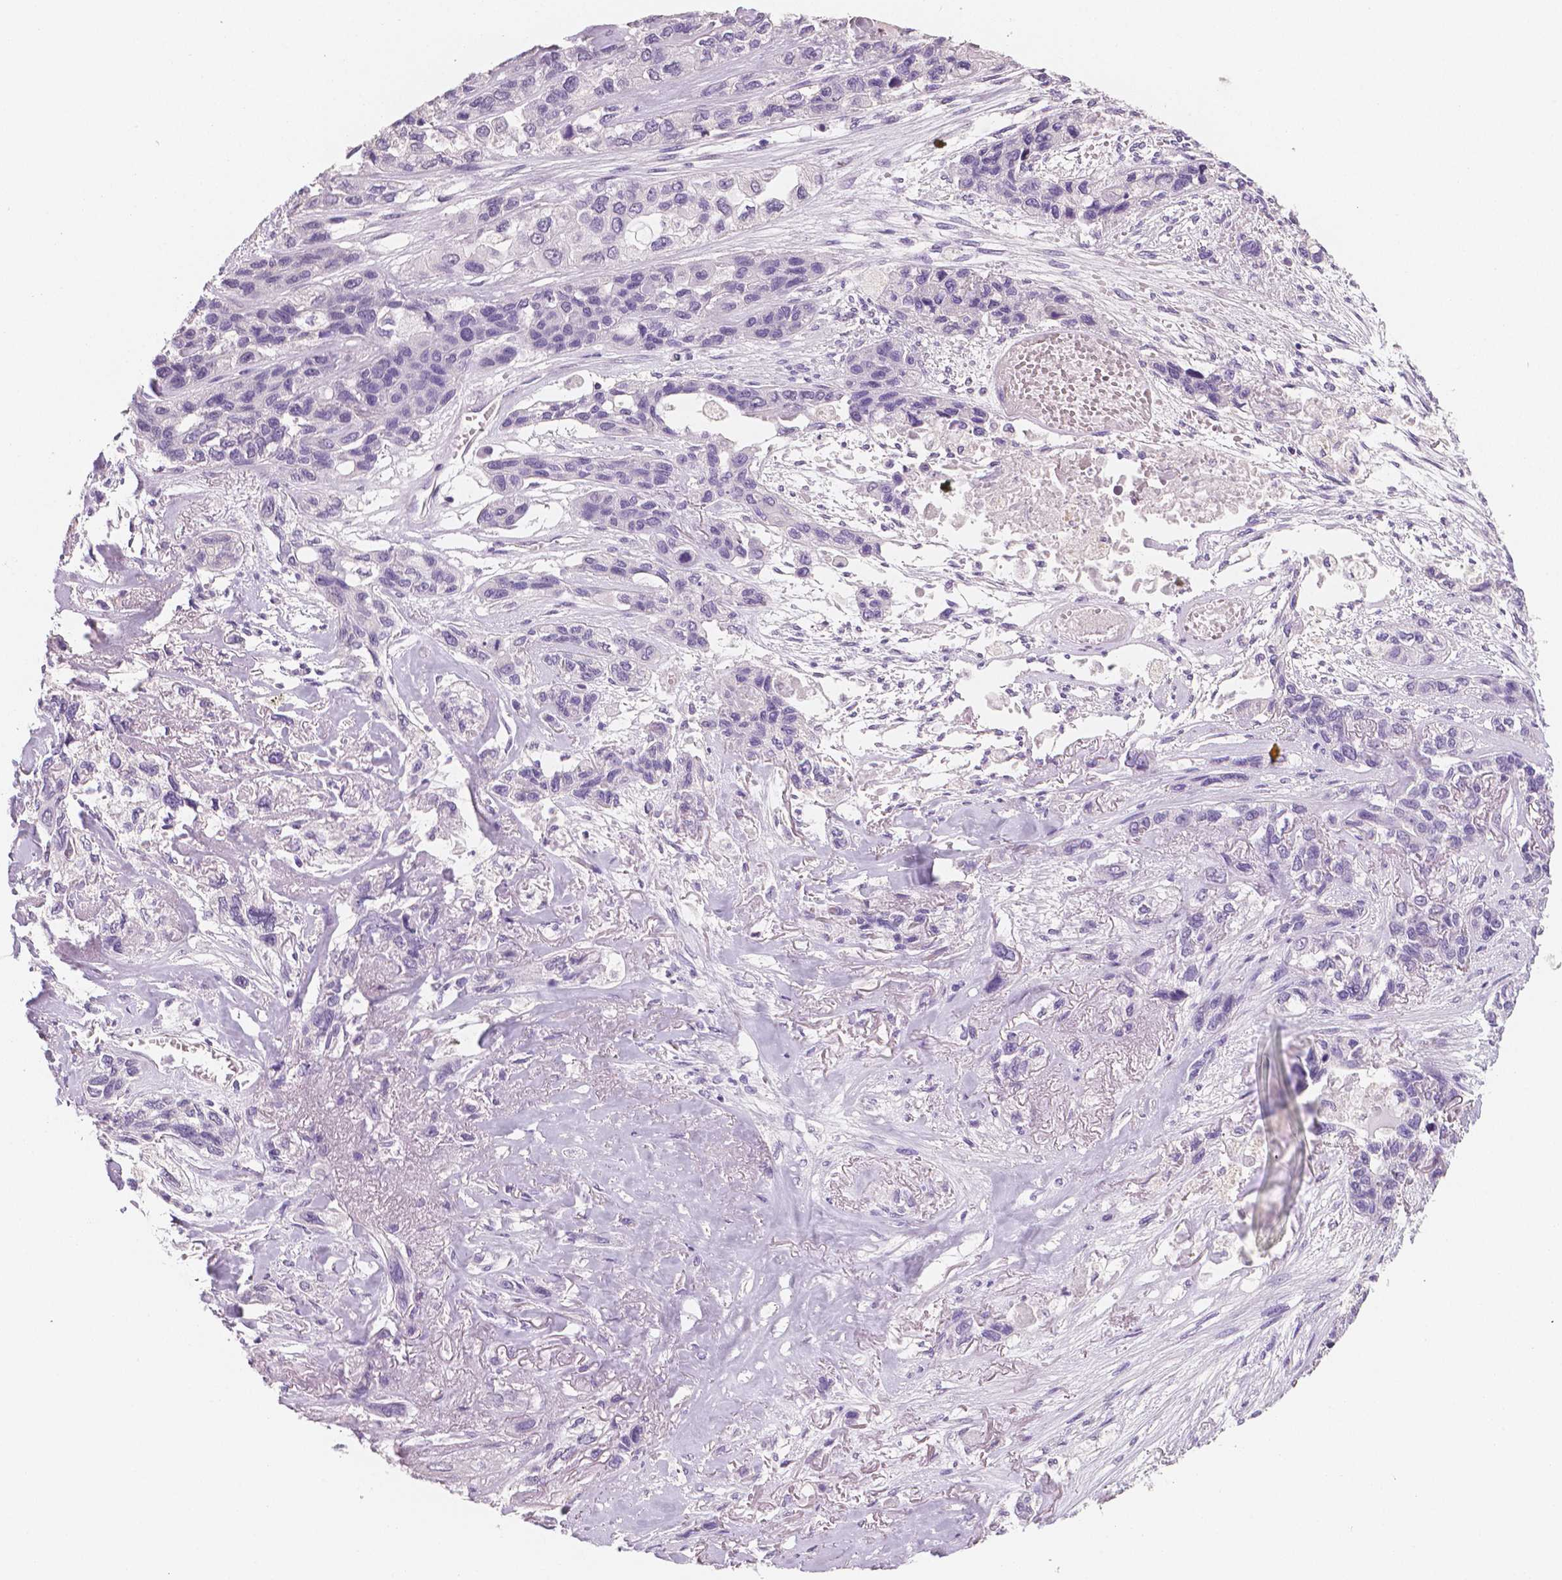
{"staining": {"intensity": "negative", "quantity": "none", "location": "none"}, "tissue": "lung cancer", "cell_type": "Tumor cells", "image_type": "cancer", "snomed": [{"axis": "morphology", "description": "Squamous cell carcinoma, NOS"}, {"axis": "topography", "description": "Lung"}], "caption": "An IHC photomicrograph of squamous cell carcinoma (lung) is shown. There is no staining in tumor cells of squamous cell carcinoma (lung). (DAB immunohistochemistry visualized using brightfield microscopy, high magnification).", "gene": "TSPAN7", "patient": {"sex": "female", "age": 70}}